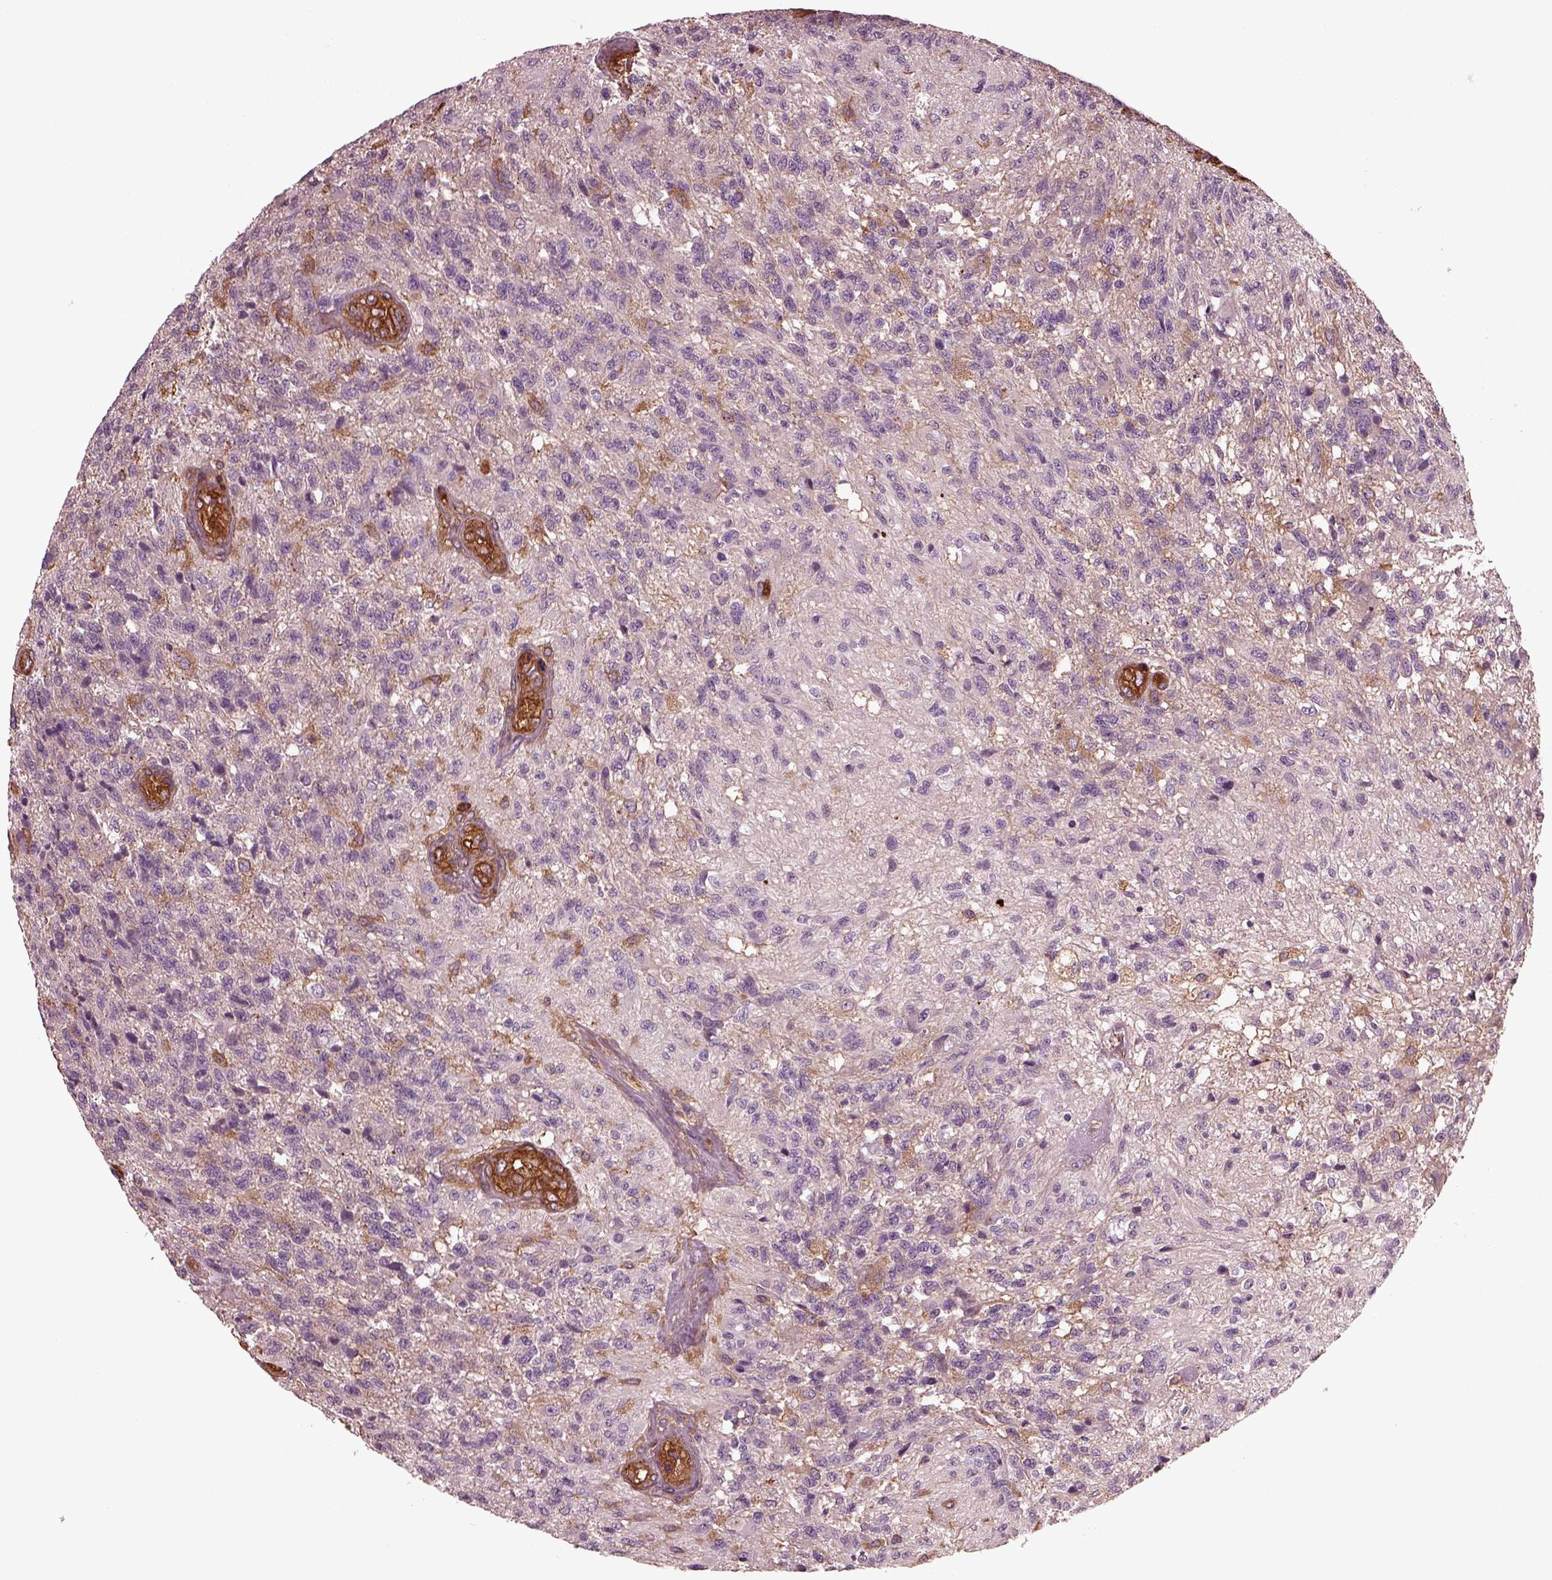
{"staining": {"intensity": "negative", "quantity": "none", "location": "none"}, "tissue": "glioma", "cell_type": "Tumor cells", "image_type": "cancer", "snomed": [{"axis": "morphology", "description": "Glioma, malignant, High grade"}, {"axis": "topography", "description": "Brain"}], "caption": "Micrograph shows no significant protein positivity in tumor cells of high-grade glioma (malignant).", "gene": "MYL6", "patient": {"sex": "male", "age": 56}}